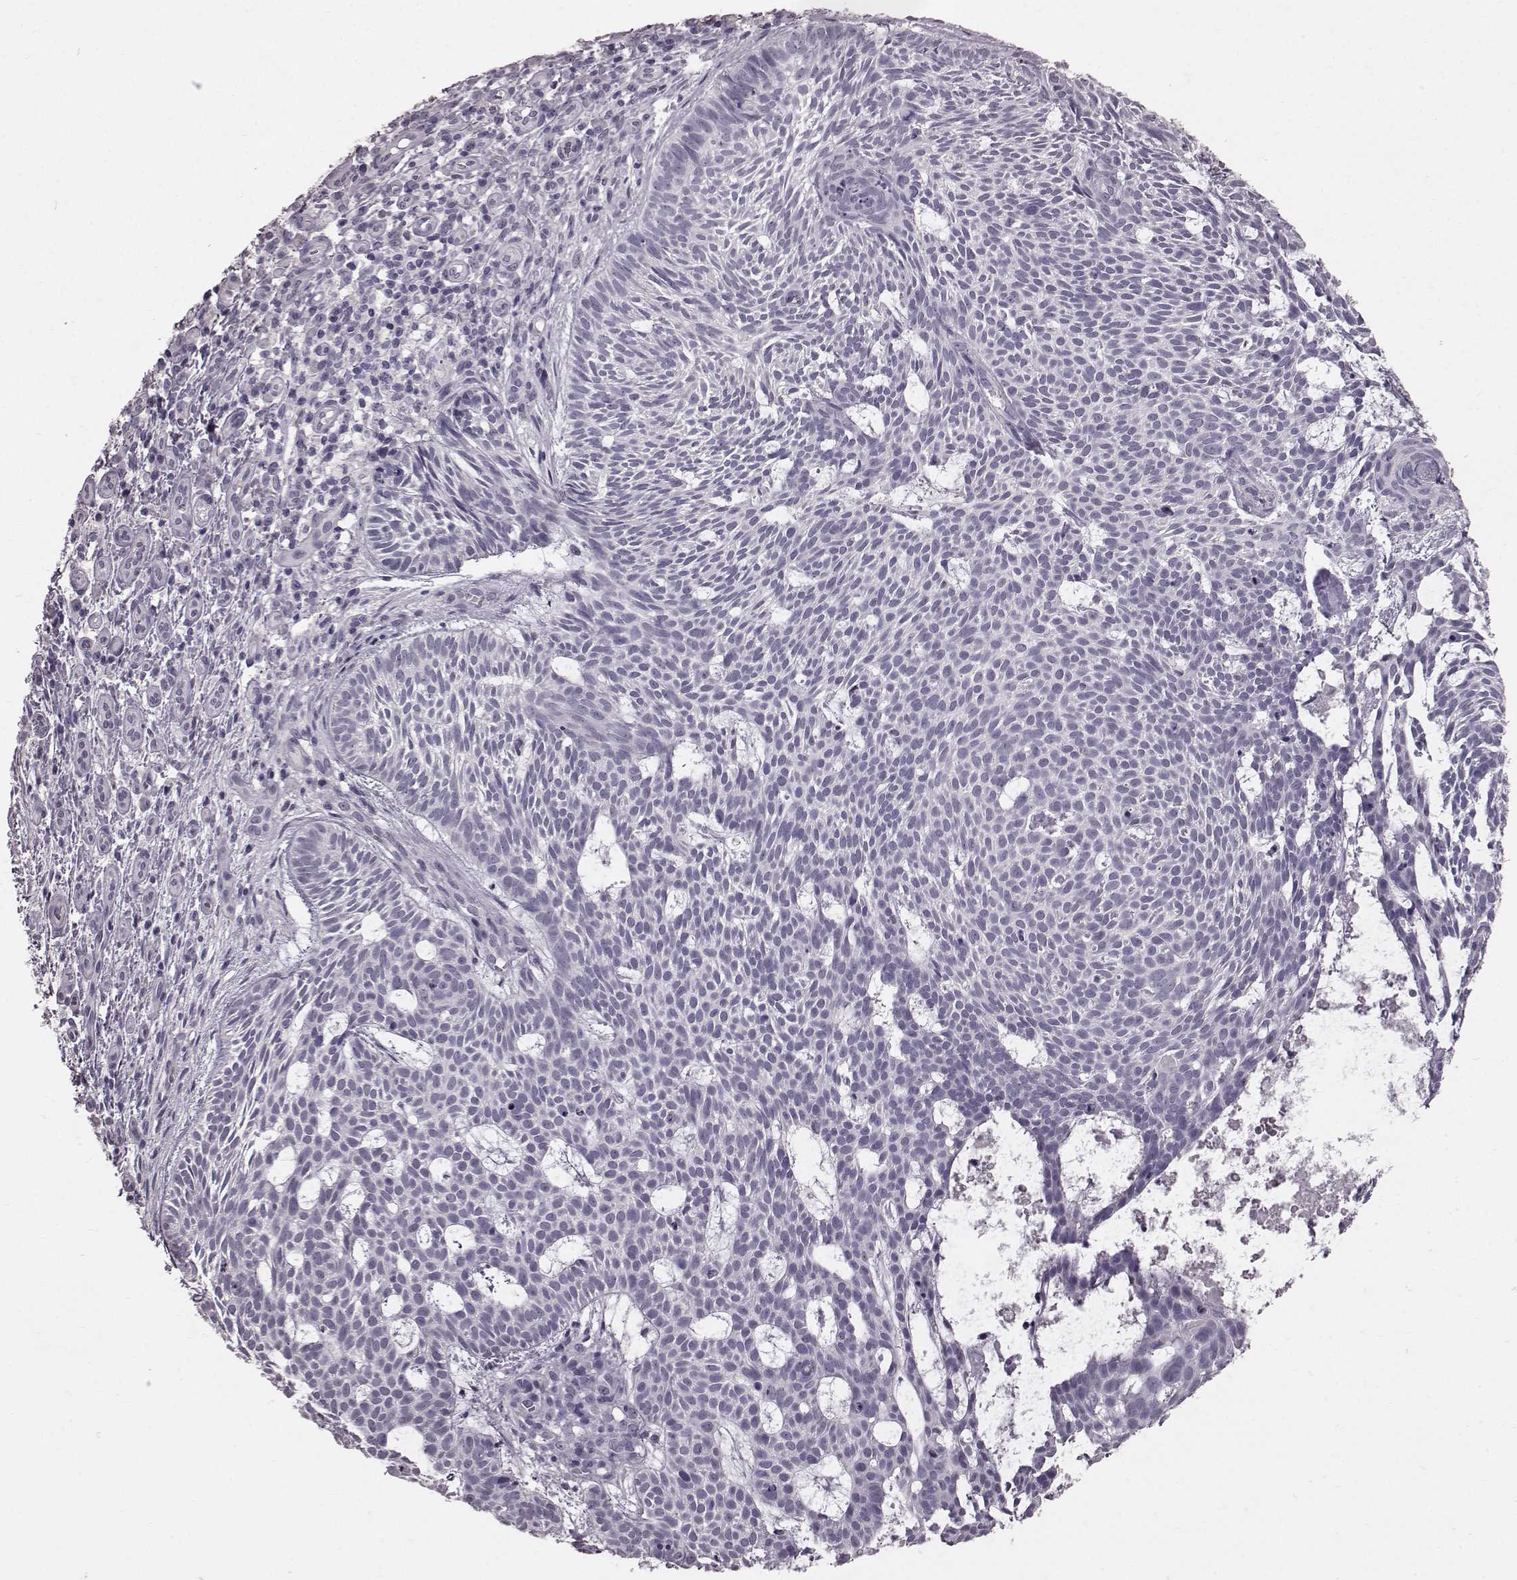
{"staining": {"intensity": "negative", "quantity": "none", "location": "none"}, "tissue": "skin cancer", "cell_type": "Tumor cells", "image_type": "cancer", "snomed": [{"axis": "morphology", "description": "Basal cell carcinoma"}, {"axis": "topography", "description": "Skin"}], "caption": "Immunohistochemistry photomicrograph of neoplastic tissue: human basal cell carcinoma (skin) stained with DAB shows no significant protein staining in tumor cells. (DAB immunohistochemistry (IHC) with hematoxylin counter stain).", "gene": "FUT4", "patient": {"sex": "male", "age": 59}}